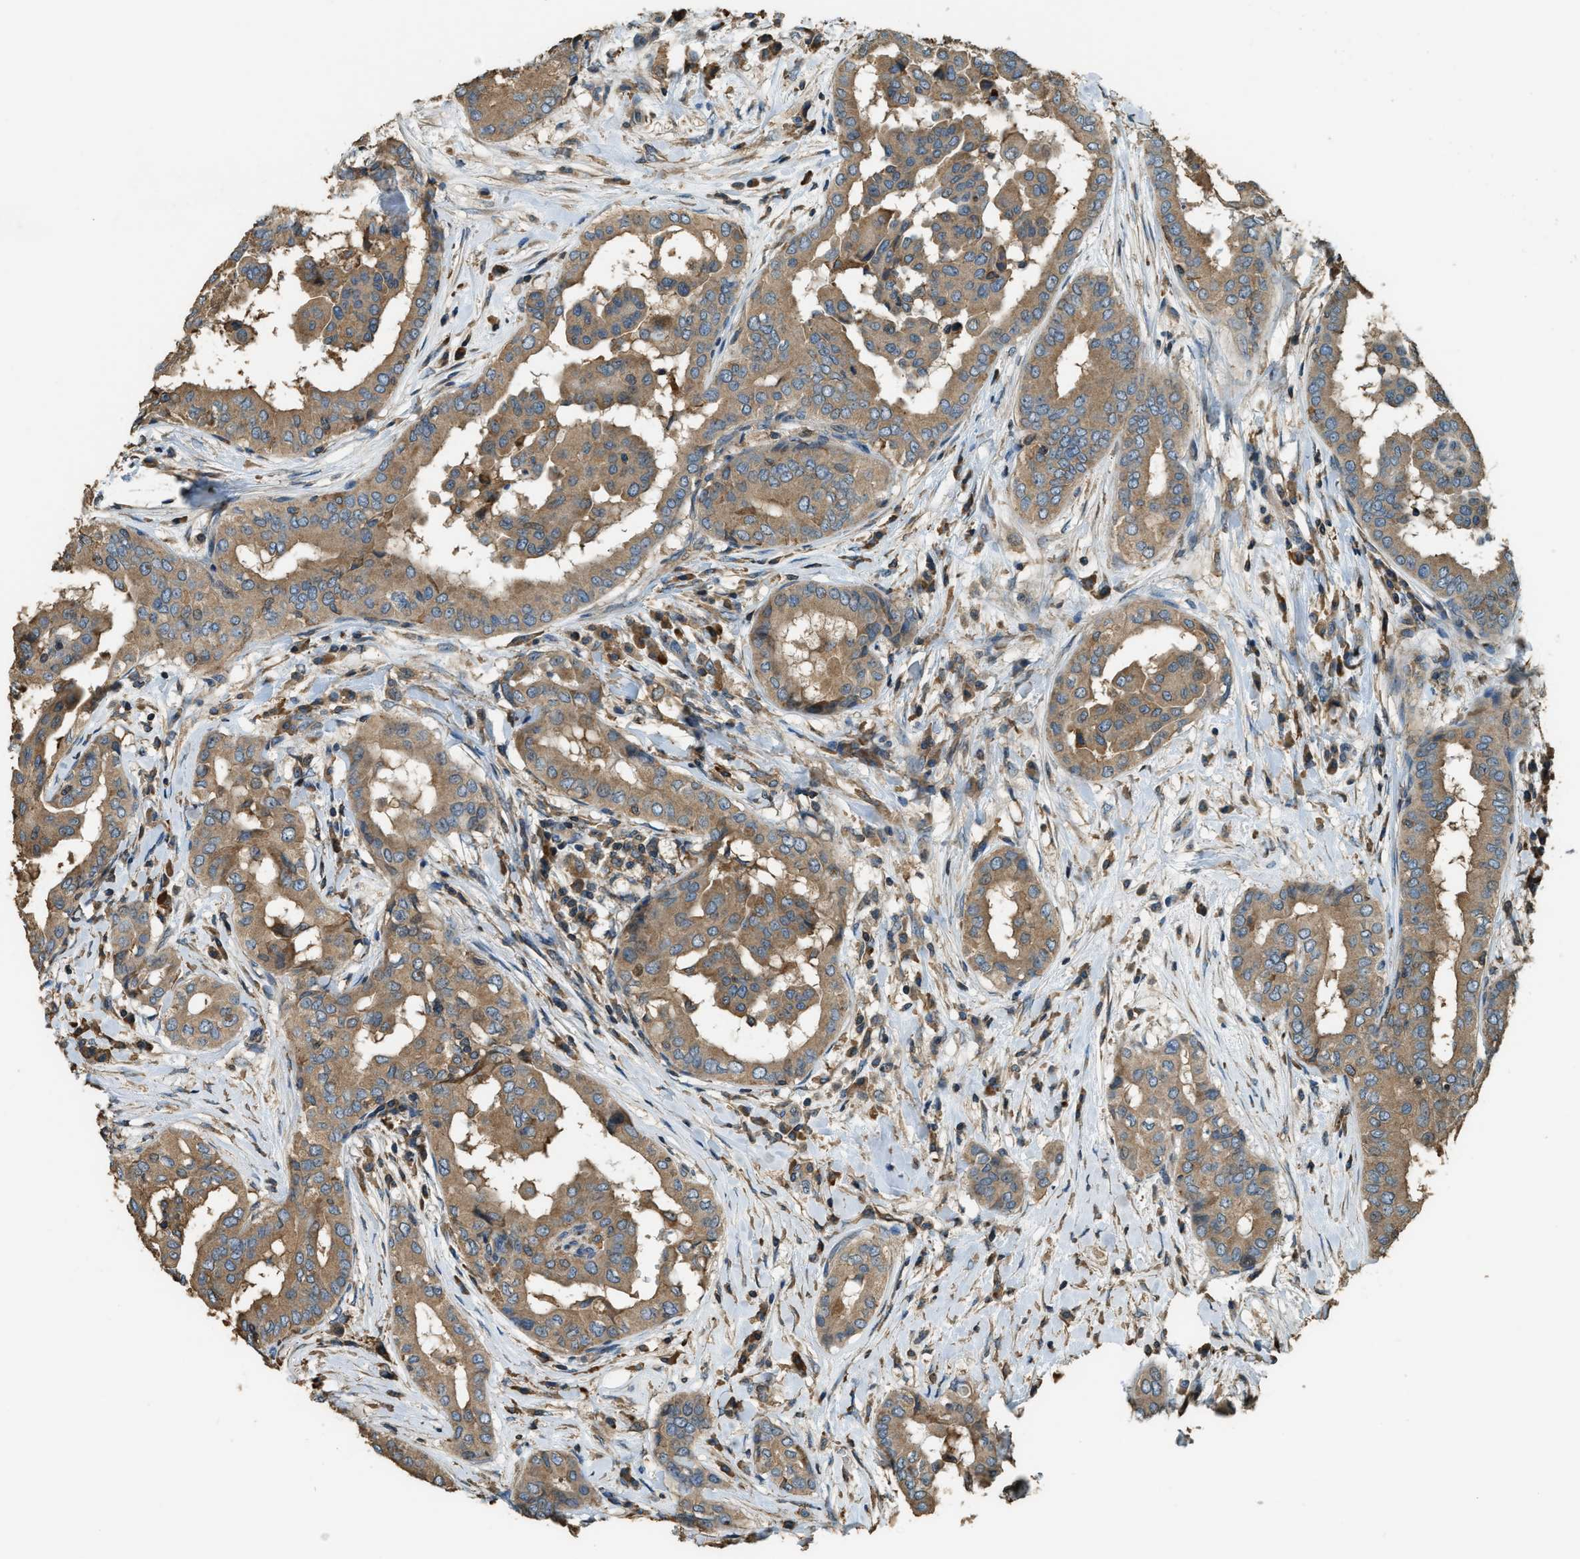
{"staining": {"intensity": "moderate", "quantity": ">75%", "location": "cytoplasmic/membranous"}, "tissue": "thyroid cancer", "cell_type": "Tumor cells", "image_type": "cancer", "snomed": [{"axis": "morphology", "description": "Papillary adenocarcinoma, NOS"}, {"axis": "topography", "description": "Thyroid gland"}], "caption": "Papillary adenocarcinoma (thyroid) stained for a protein shows moderate cytoplasmic/membranous positivity in tumor cells. (Brightfield microscopy of DAB IHC at high magnification).", "gene": "ERGIC1", "patient": {"sex": "male", "age": 33}}